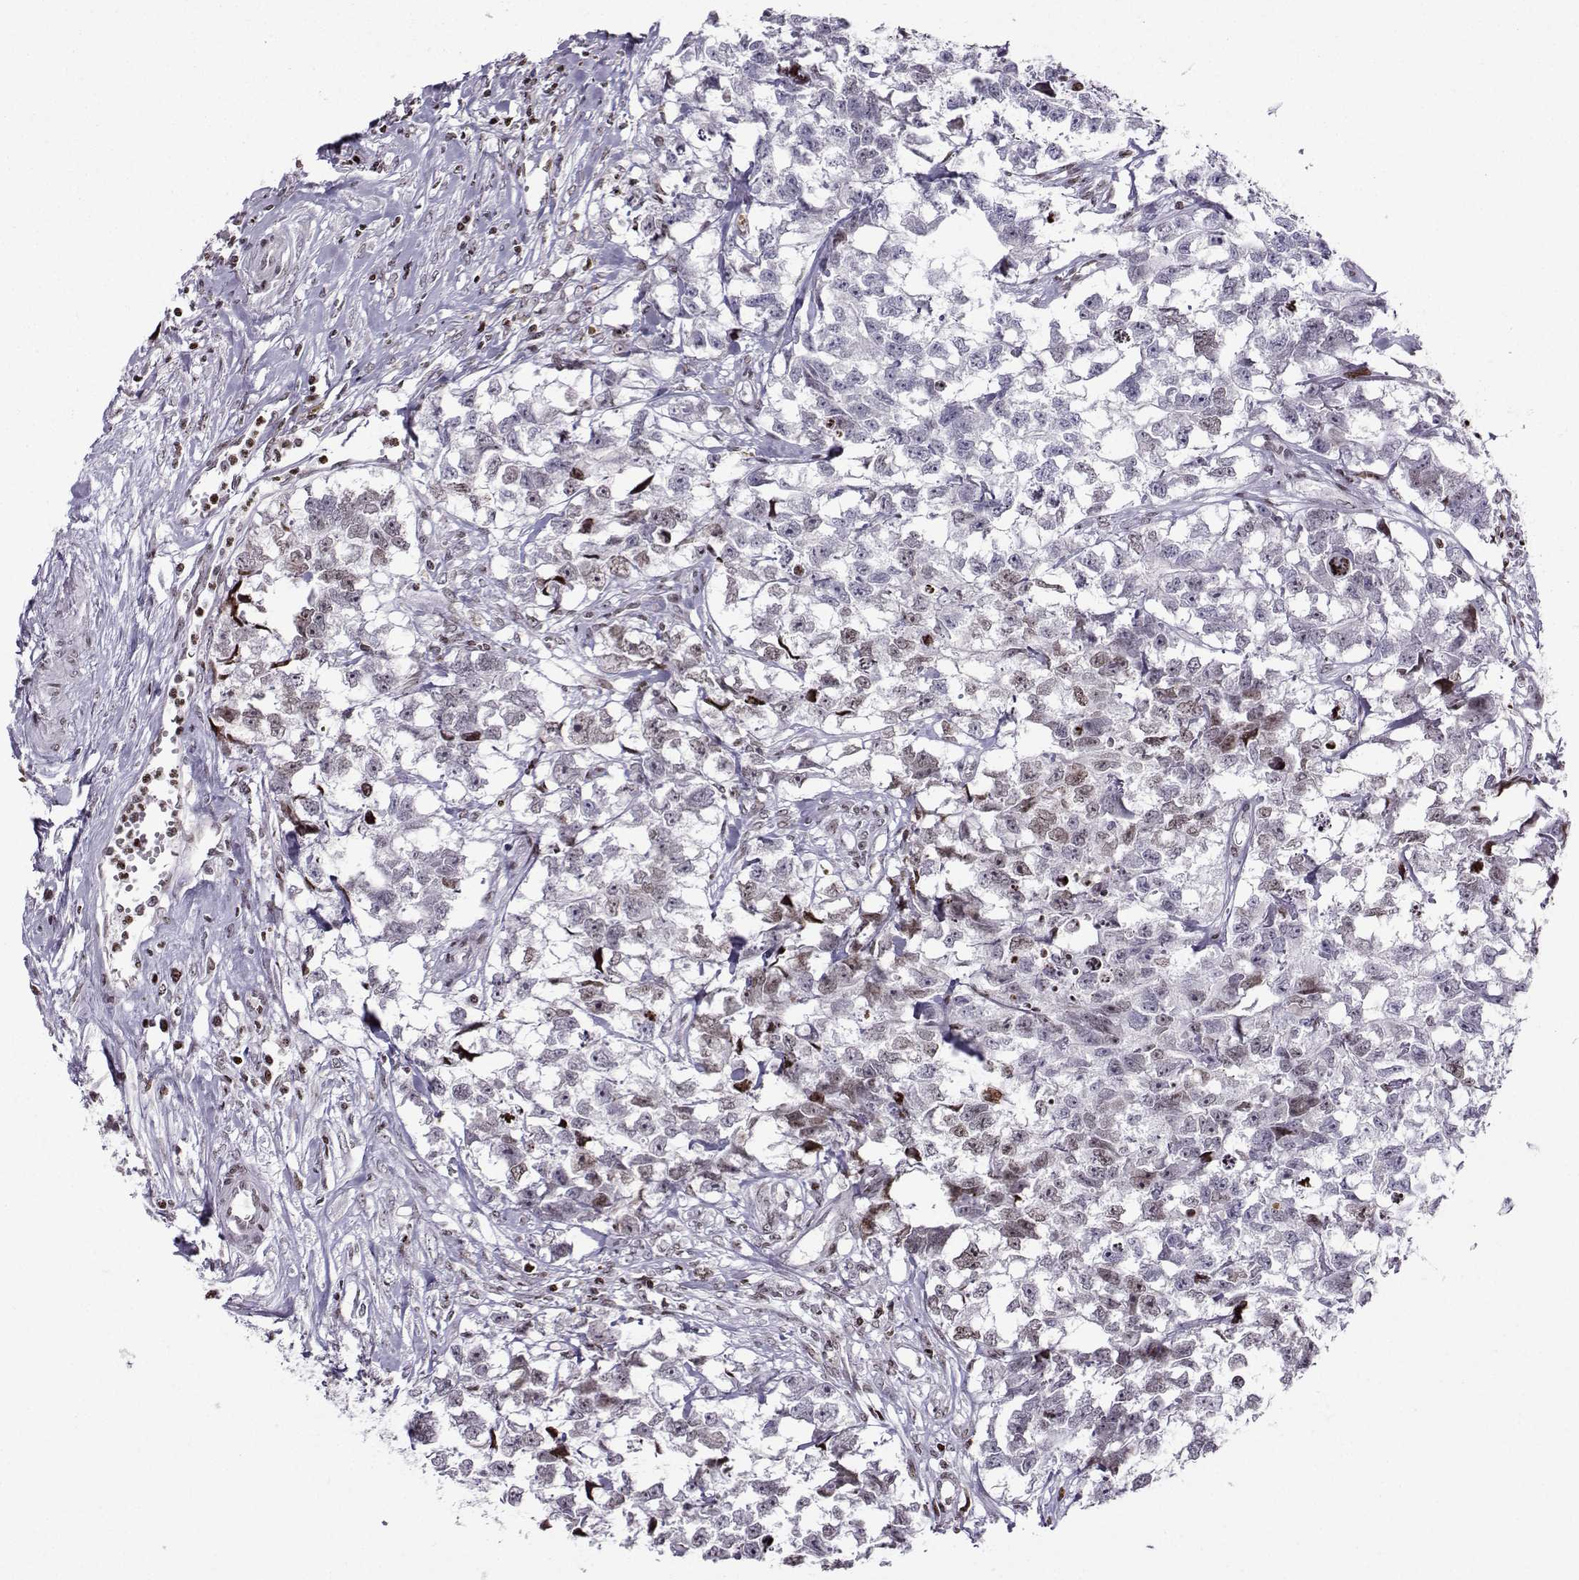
{"staining": {"intensity": "weak", "quantity": "<25%", "location": "nuclear"}, "tissue": "testis cancer", "cell_type": "Tumor cells", "image_type": "cancer", "snomed": [{"axis": "morphology", "description": "Carcinoma, Embryonal, NOS"}, {"axis": "morphology", "description": "Teratoma, malignant, NOS"}, {"axis": "topography", "description": "Testis"}], "caption": "IHC image of teratoma (malignant) (testis) stained for a protein (brown), which reveals no staining in tumor cells.", "gene": "ZNF19", "patient": {"sex": "male", "age": 44}}